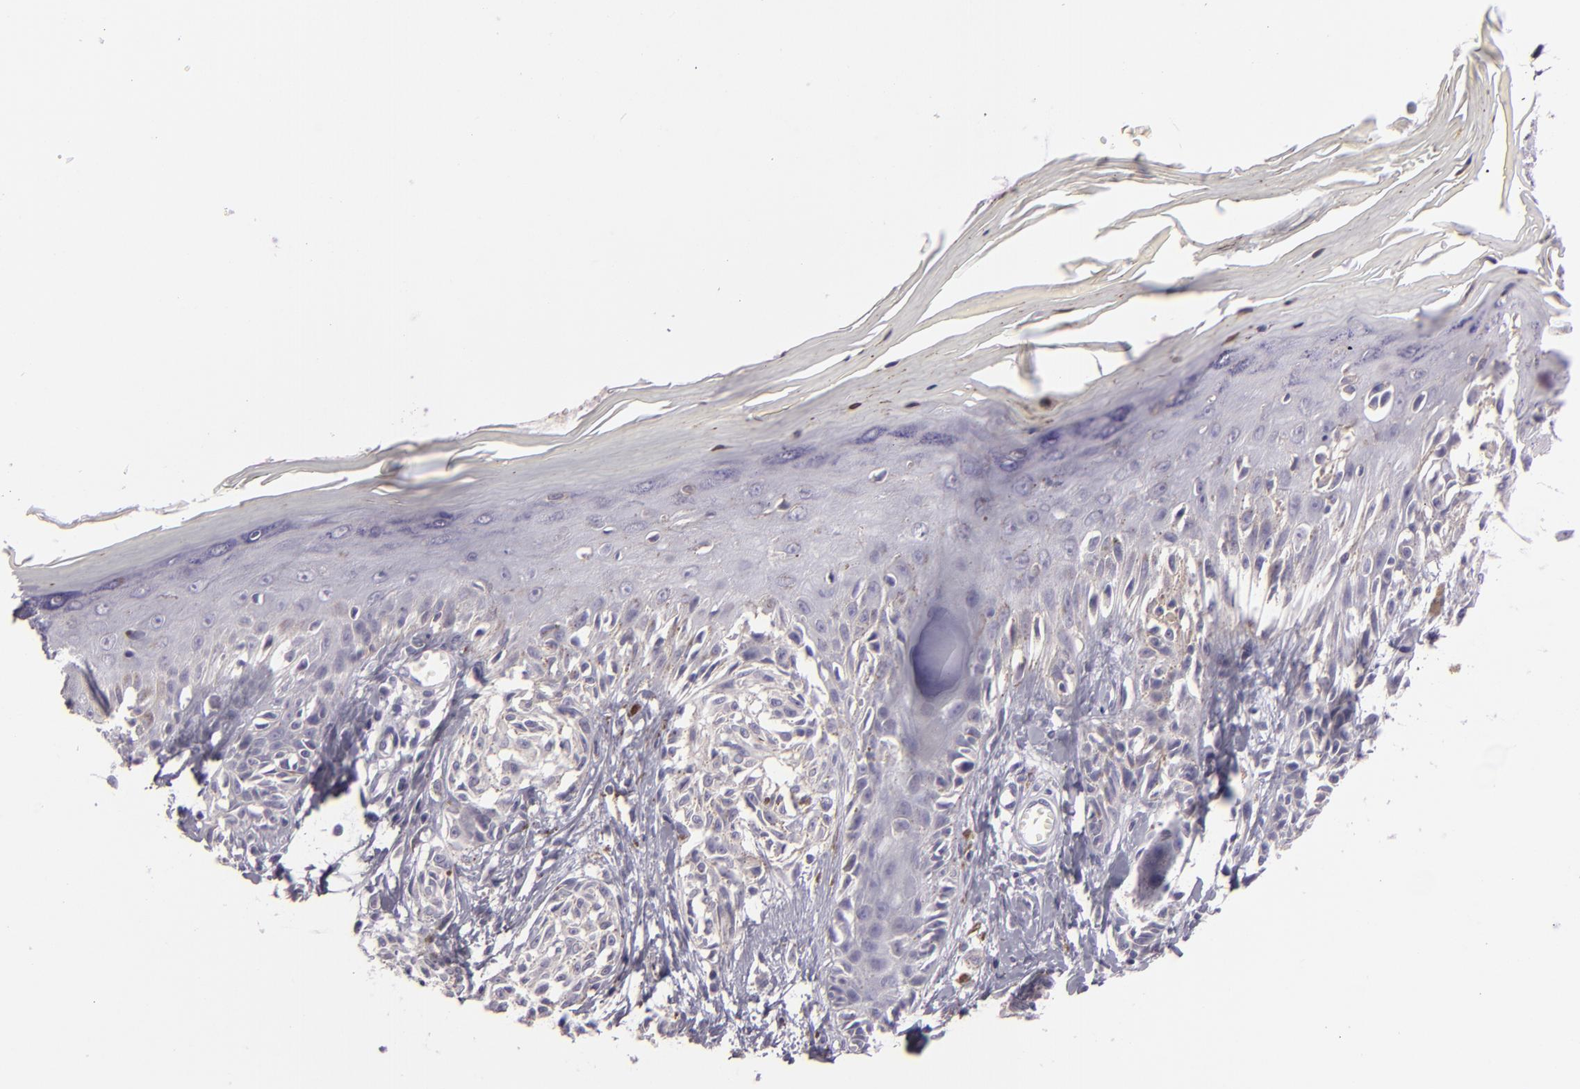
{"staining": {"intensity": "weak", "quantity": "<25%", "location": "cytoplasmic/membranous"}, "tissue": "melanoma", "cell_type": "Tumor cells", "image_type": "cancer", "snomed": [{"axis": "morphology", "description": "Malignant melanoma, NOS"}, {"axis": "topography", "description": "Skin"}], "caption": "This is an immunohistochemistry histopathology image of human malignant melanoma. There is no expression in tumor cells.", "gene": "EGFL6", "patient": {"sex": "female", "age": 77}}